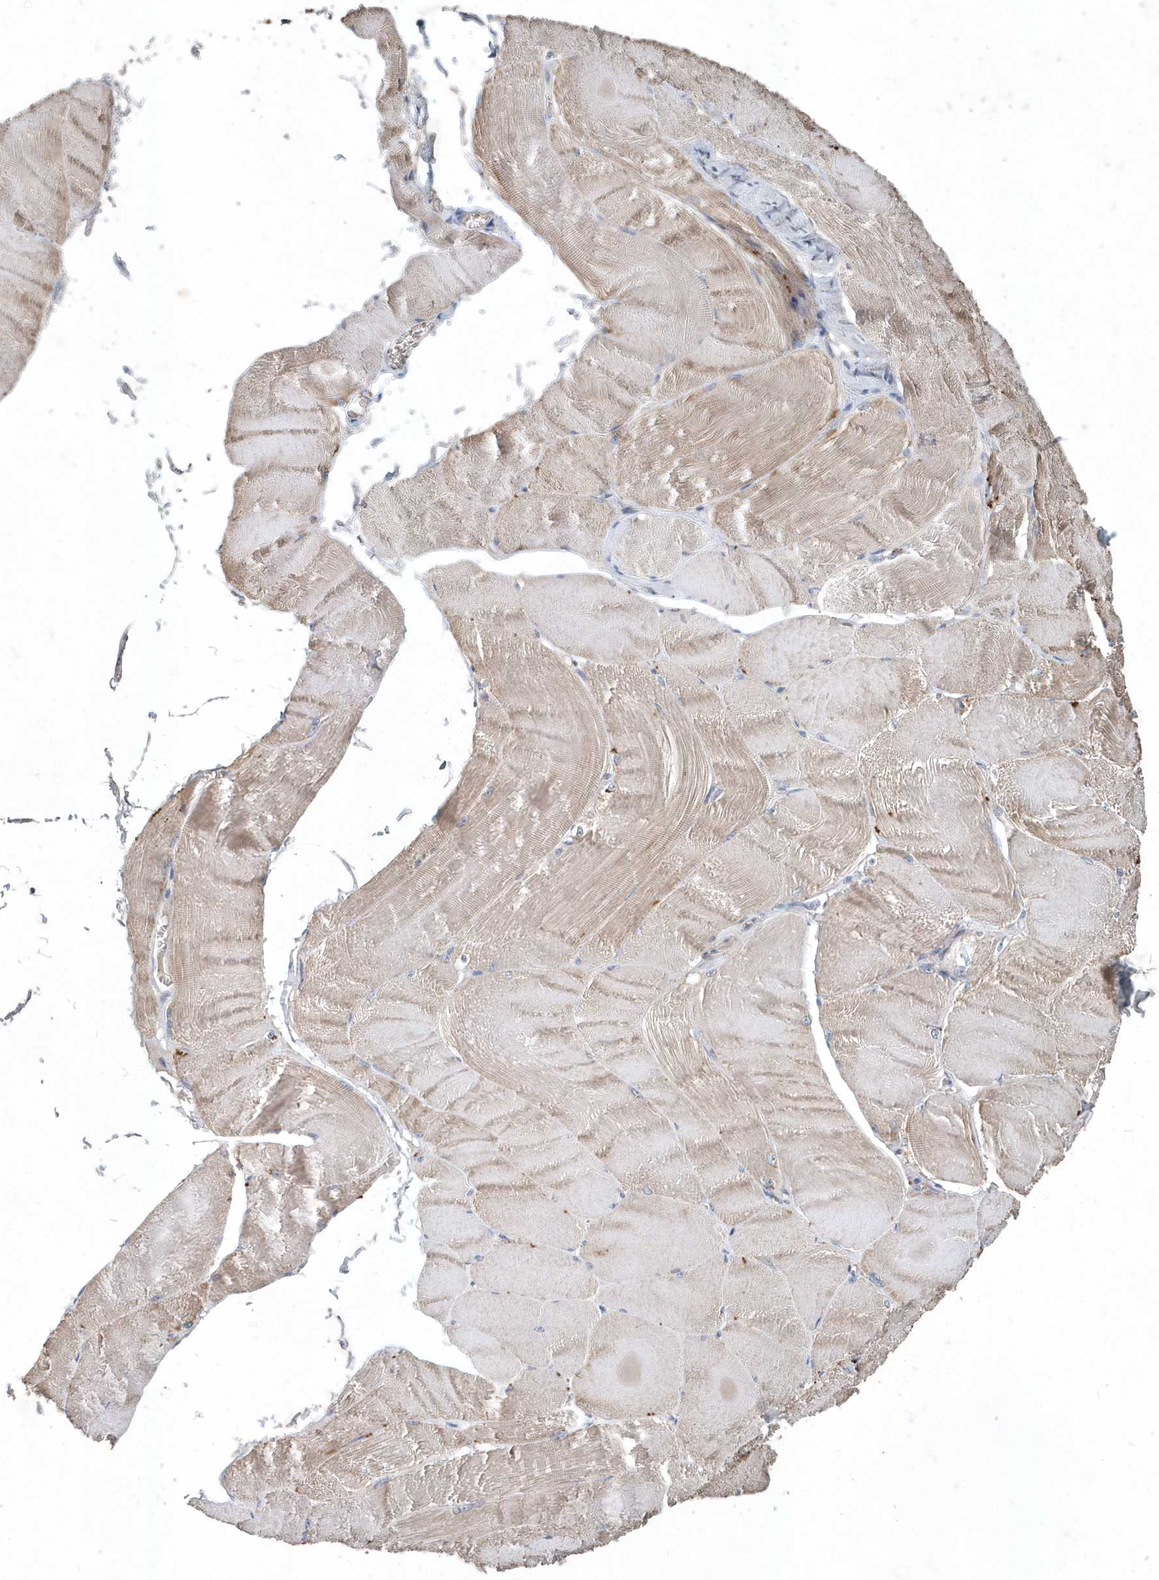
{"staining": {"intensity": "weak", "quantity": "25%-75%", "location": "cytoplasmic/membranous"}, "tissue": "skeletal muscle", "cell_type": "Myocytes", "image_type": "normal", "snomed": [{"axis": "morphology", "description": "Normal tissue, NOS"}, {"axis": "morphology", "description": "Basal cell carcinoma"}, {"axis": "topography", "description": "Skeletal muscle"}], "caption": "High-magnification brightfield microscopy of unremarkable skeletal muscle stained with DAB (brown) and counterstained with hematoxylin (blue). myocytes exhibit weak cytoplasmic/membranous staining is appreciated in about25%-75% of cells.", "gene": "SCFD2", "patient": {"sex": "female", "age": 64}}